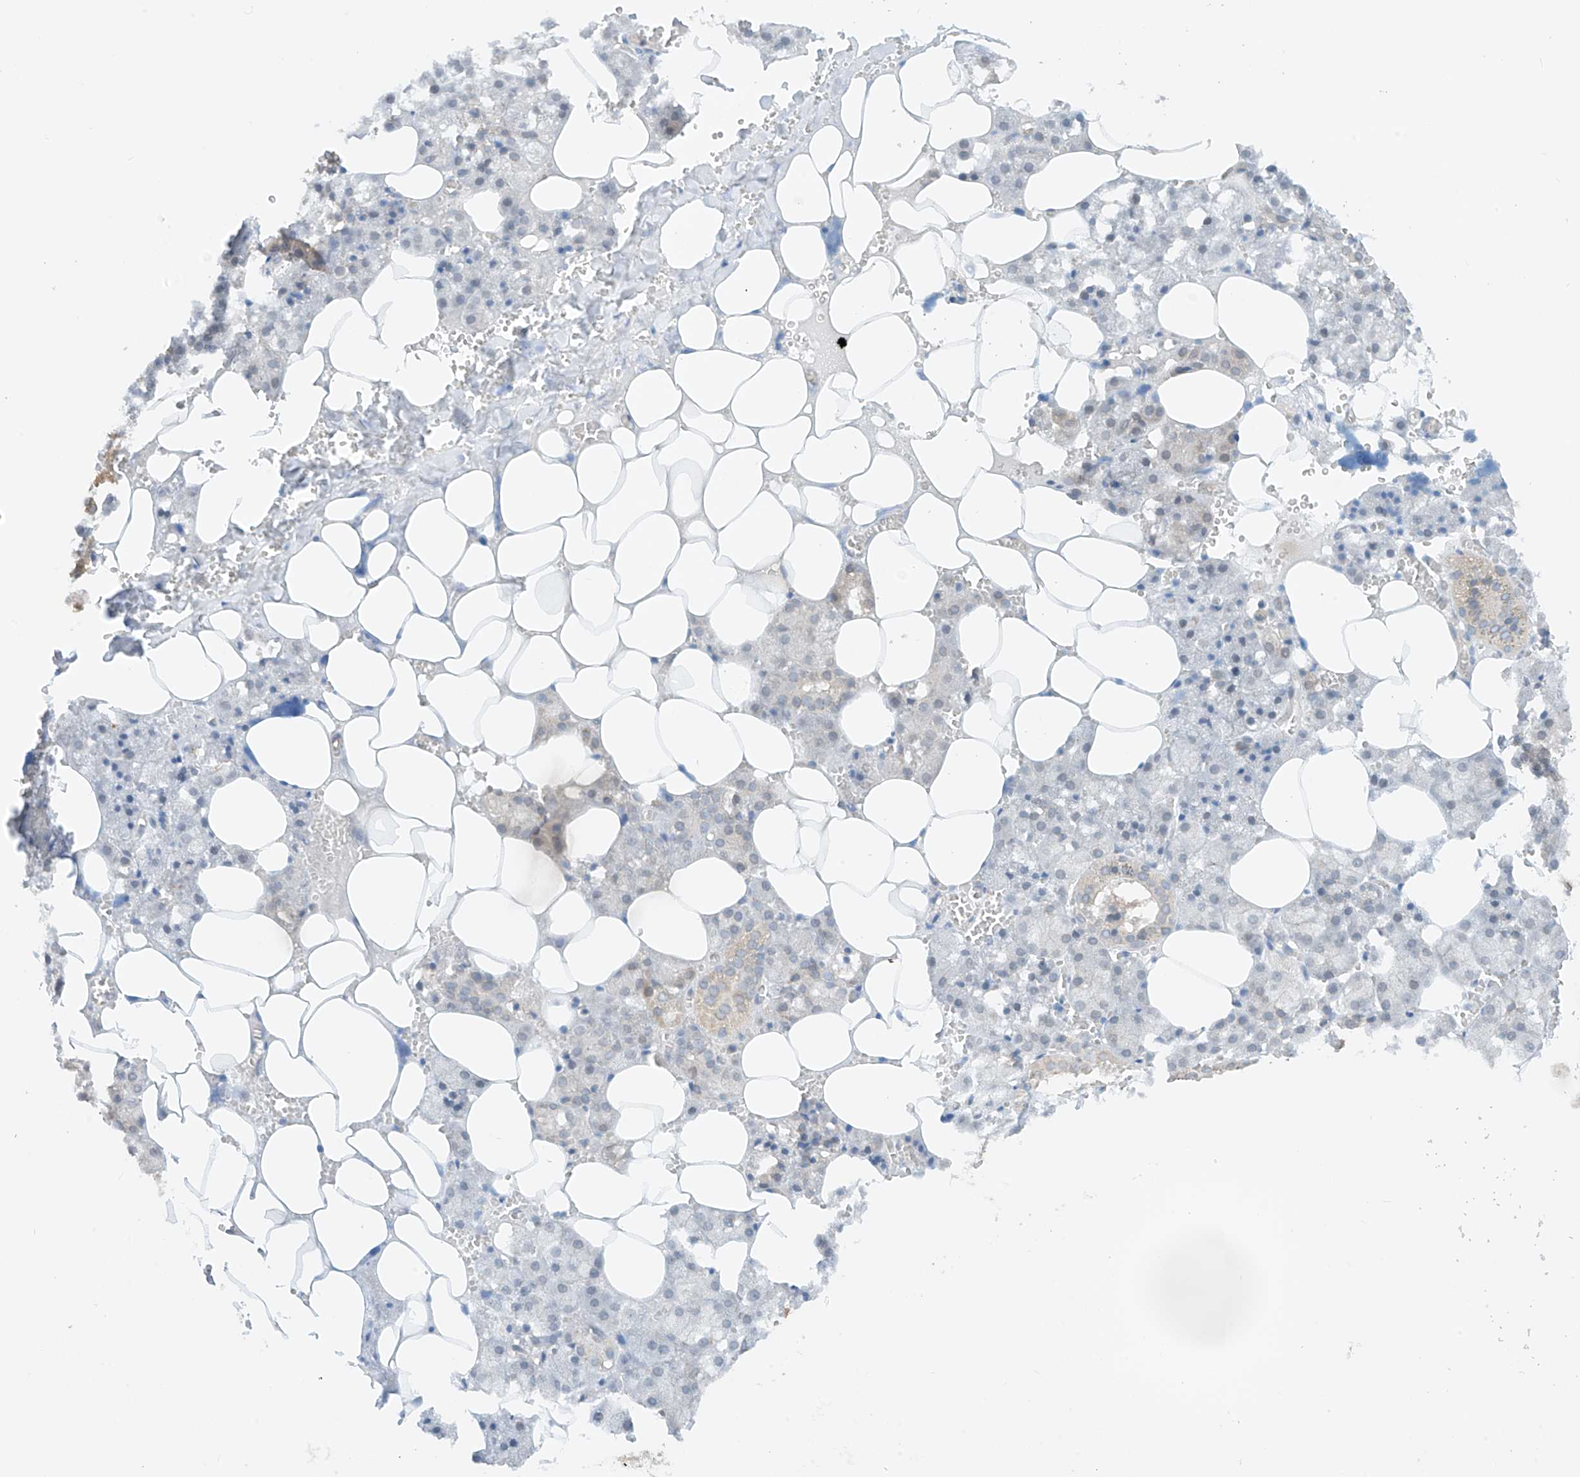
{"staining": {"intensity": "weak", "quantity": "<25%", "location": "cytoplasmic/membranous,nuclear"}, "tissue": "salivary gland", "cell_type": "Glandular cells", "image_type": "normal", "snomed": [{"axis": "morphology", "description": "Normal tissue, NOS"}, {"axis": "topography", "description": "Salivary gland"}], "caption": "Human salivary gland stained for a protein using immunohistochemistry exhibits no expression in glandular cells.", "gene": "AHCTF1", "patient": {"sex": "male", "age": 62}}